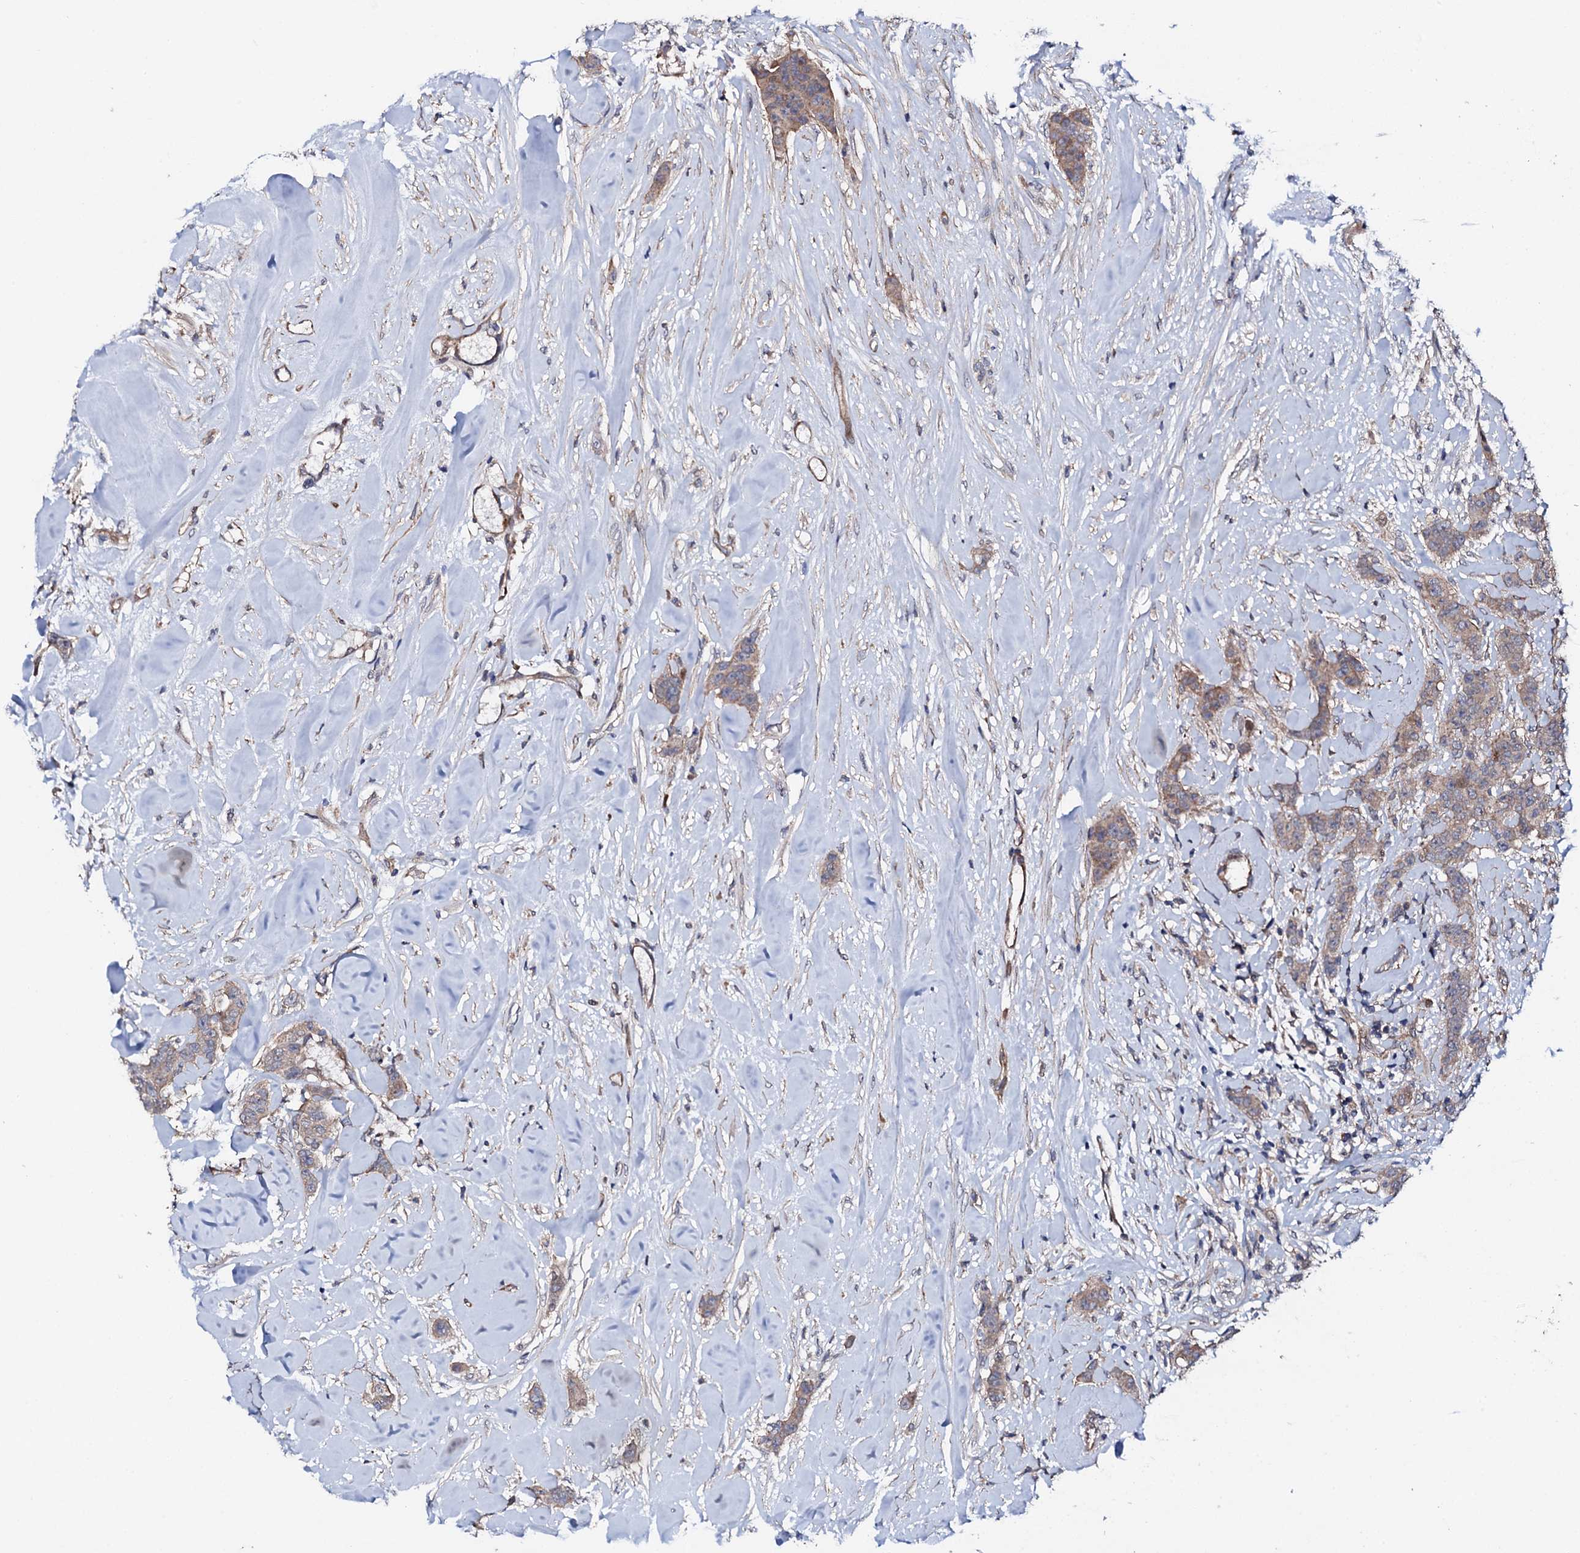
{"staining": {"intensity": "weak", "quantity": "25%-75%", "location": "cytoplasmic/membranous"}, "tissue": "breast cancer", "cell_type": "Tumor cells", "image_type": "cancer", "snomed": [{"axis": "morphology", "description": "Duct carcinoma"}, {"axis": "topography", "description": "Breast"}], "caption": "Breast cancer stained for a protein shows weak cytoplasmic/membranous positivity in tumor cells. The staining is performed using DAB brown chromogen to label protein expression. The nuclei are counter-stained blue using hematoxylin.", "gene": "CIAO2A", "patient": {"sex": "female", "age": 40}}